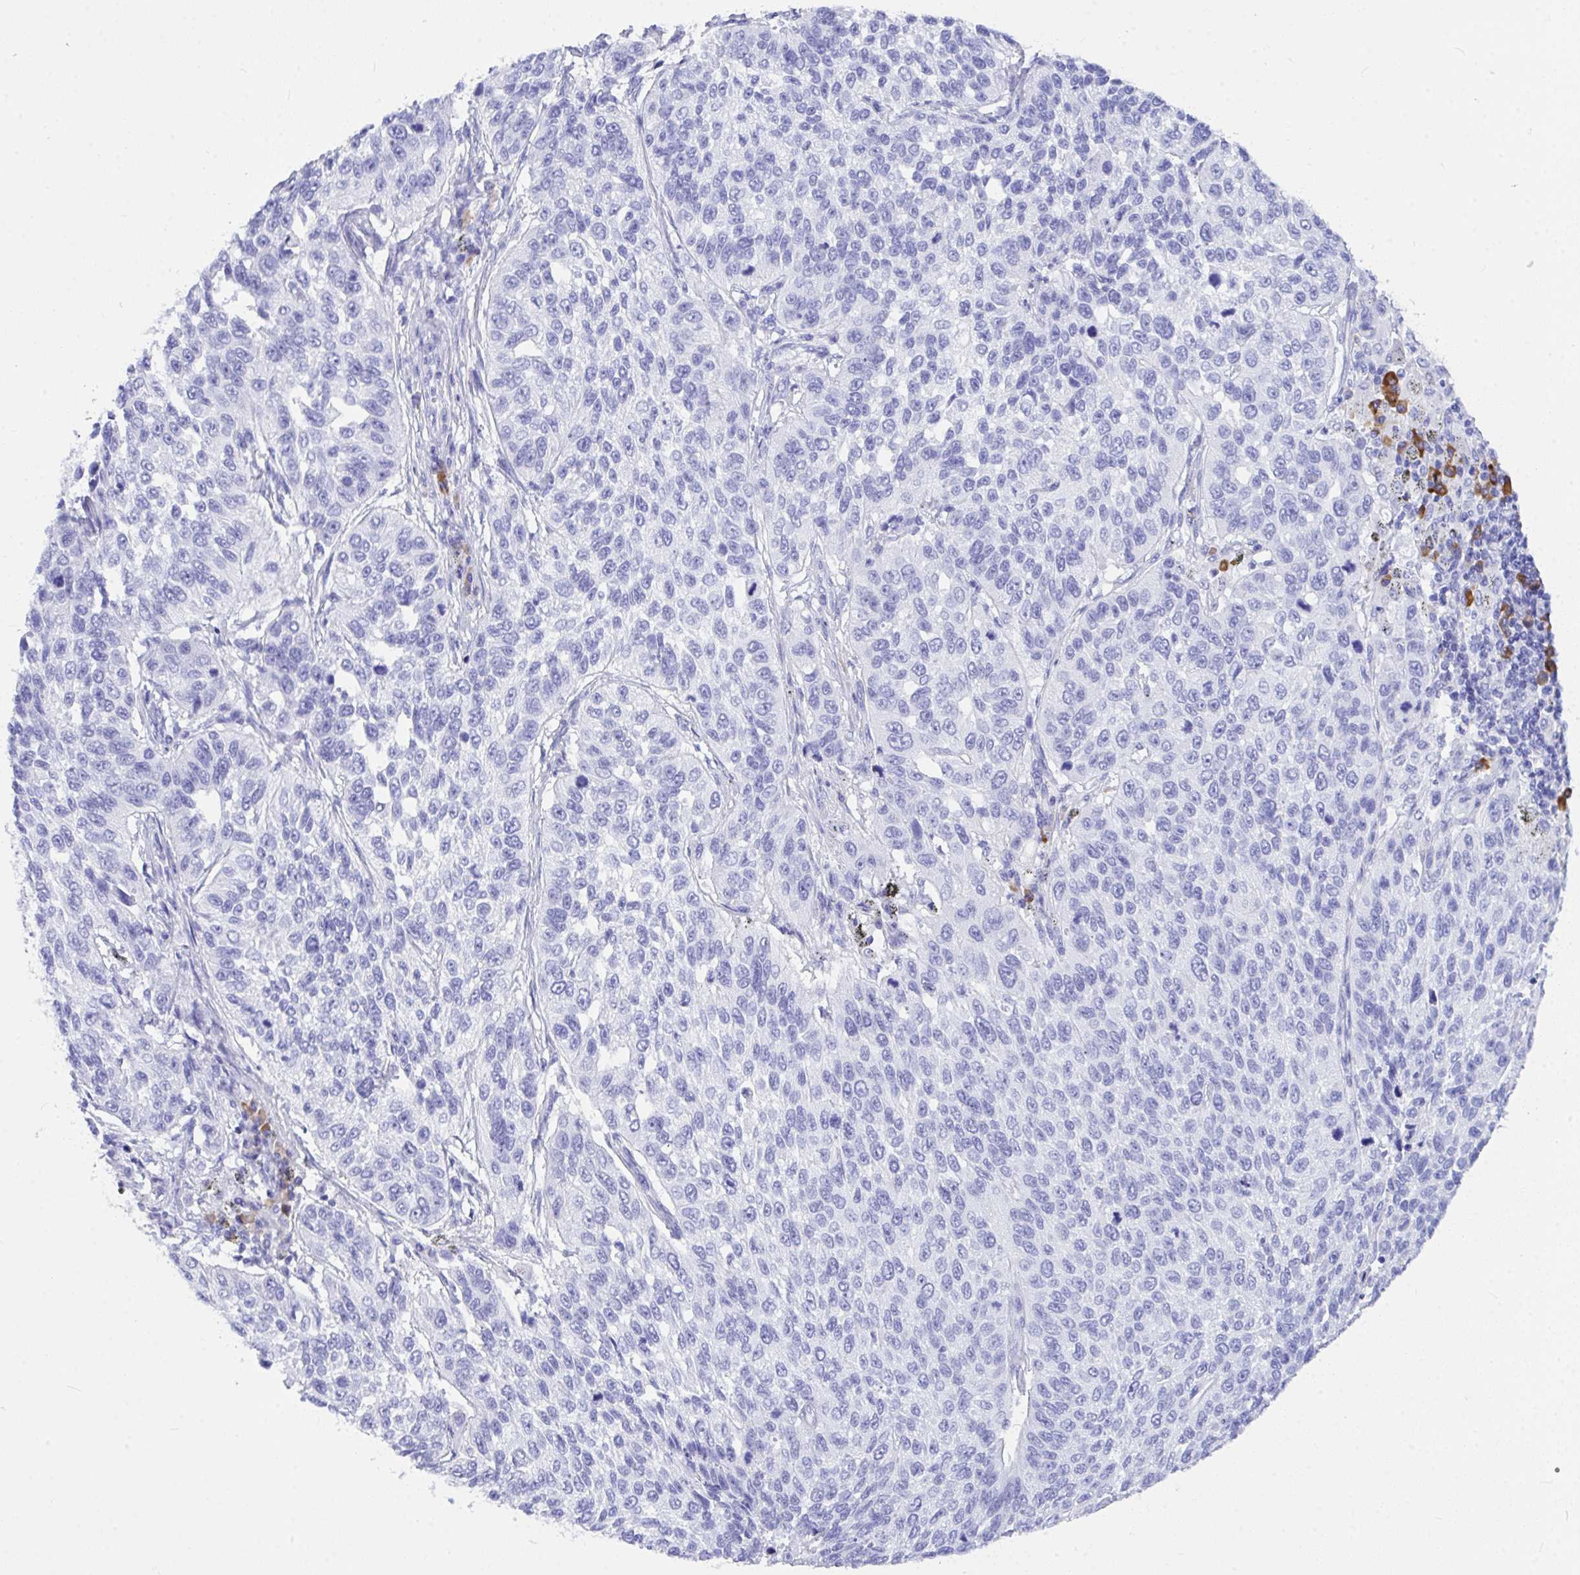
{"staining": {"intensity": "negative", "quantity": "none", "location": "none"}, "tissue": "lung cancer", "cell_type": "Tumor cells", "image_type": "cancer", "snomed": [{"axis": "morphology", "description": "Squamous cell carcinoma, NOS"}, {"axis": "topography", "description": "Lung"}], "caption": "Immunohistochemical staining of squamous cell carcinoma (lung) shows no significant expression in tumor cells.", "gene": "BEST4", "patient": {"sex": "male", "age": 62}}